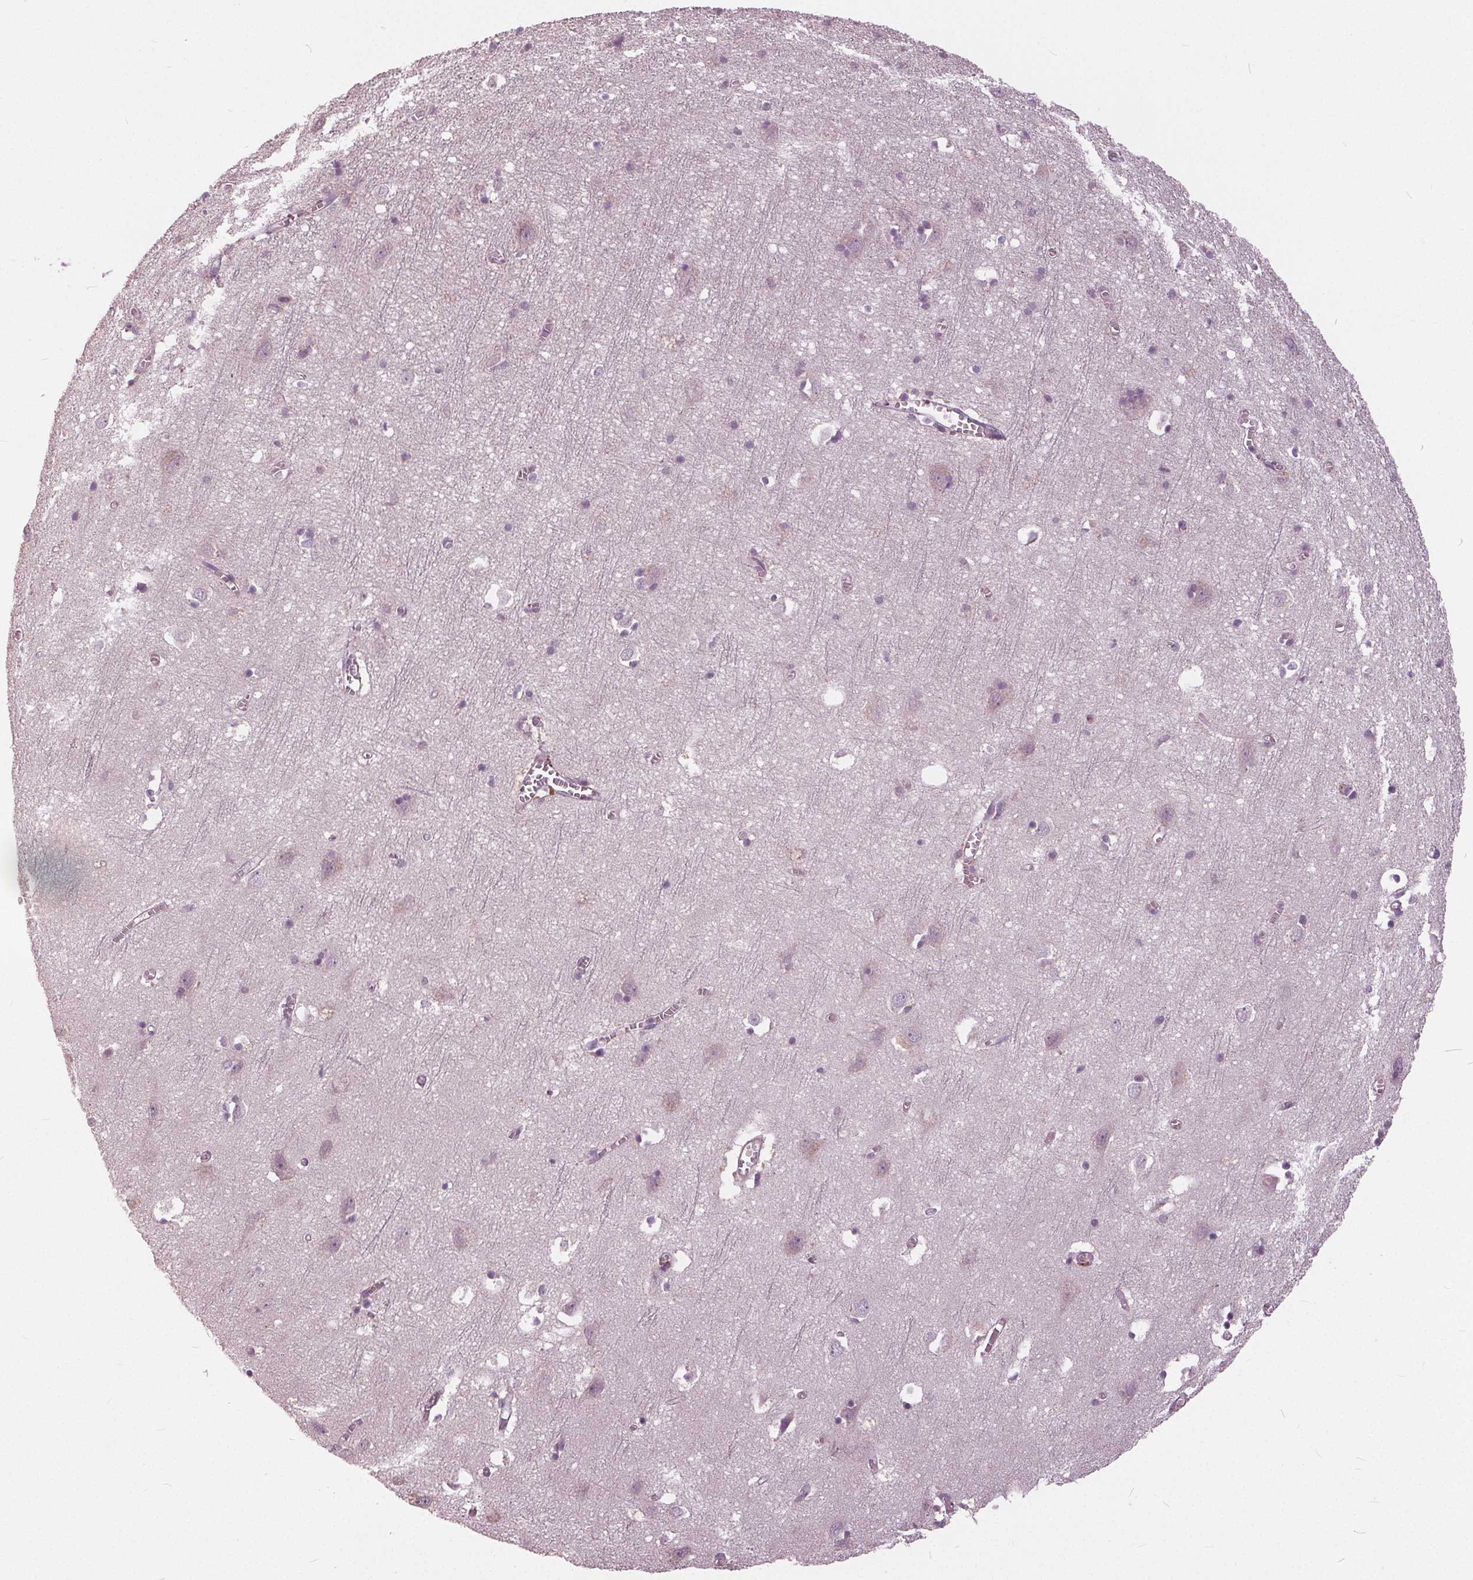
{"staining": {"intensity": "negative", "quantity": "none", "location": "none"}, "tissue": "cerebral cortex", "cell_type": "Endothelial cells", "image_type": "normal", "snomed": [{"axis": "morphology", "description": "Normal tissue, NOS"}, {"axis": "topography", "description": "Cerebral cortex"}], "caption": "This histopathology image is of unremarkable cerebral cortex stained with immunohistochemistry to label a protein in brown with the nuclei are counter-stained blue. There is no positivity in endothelial cells.", "gene": "KLK13", "patient": {"sex": "male", "age": 70}}